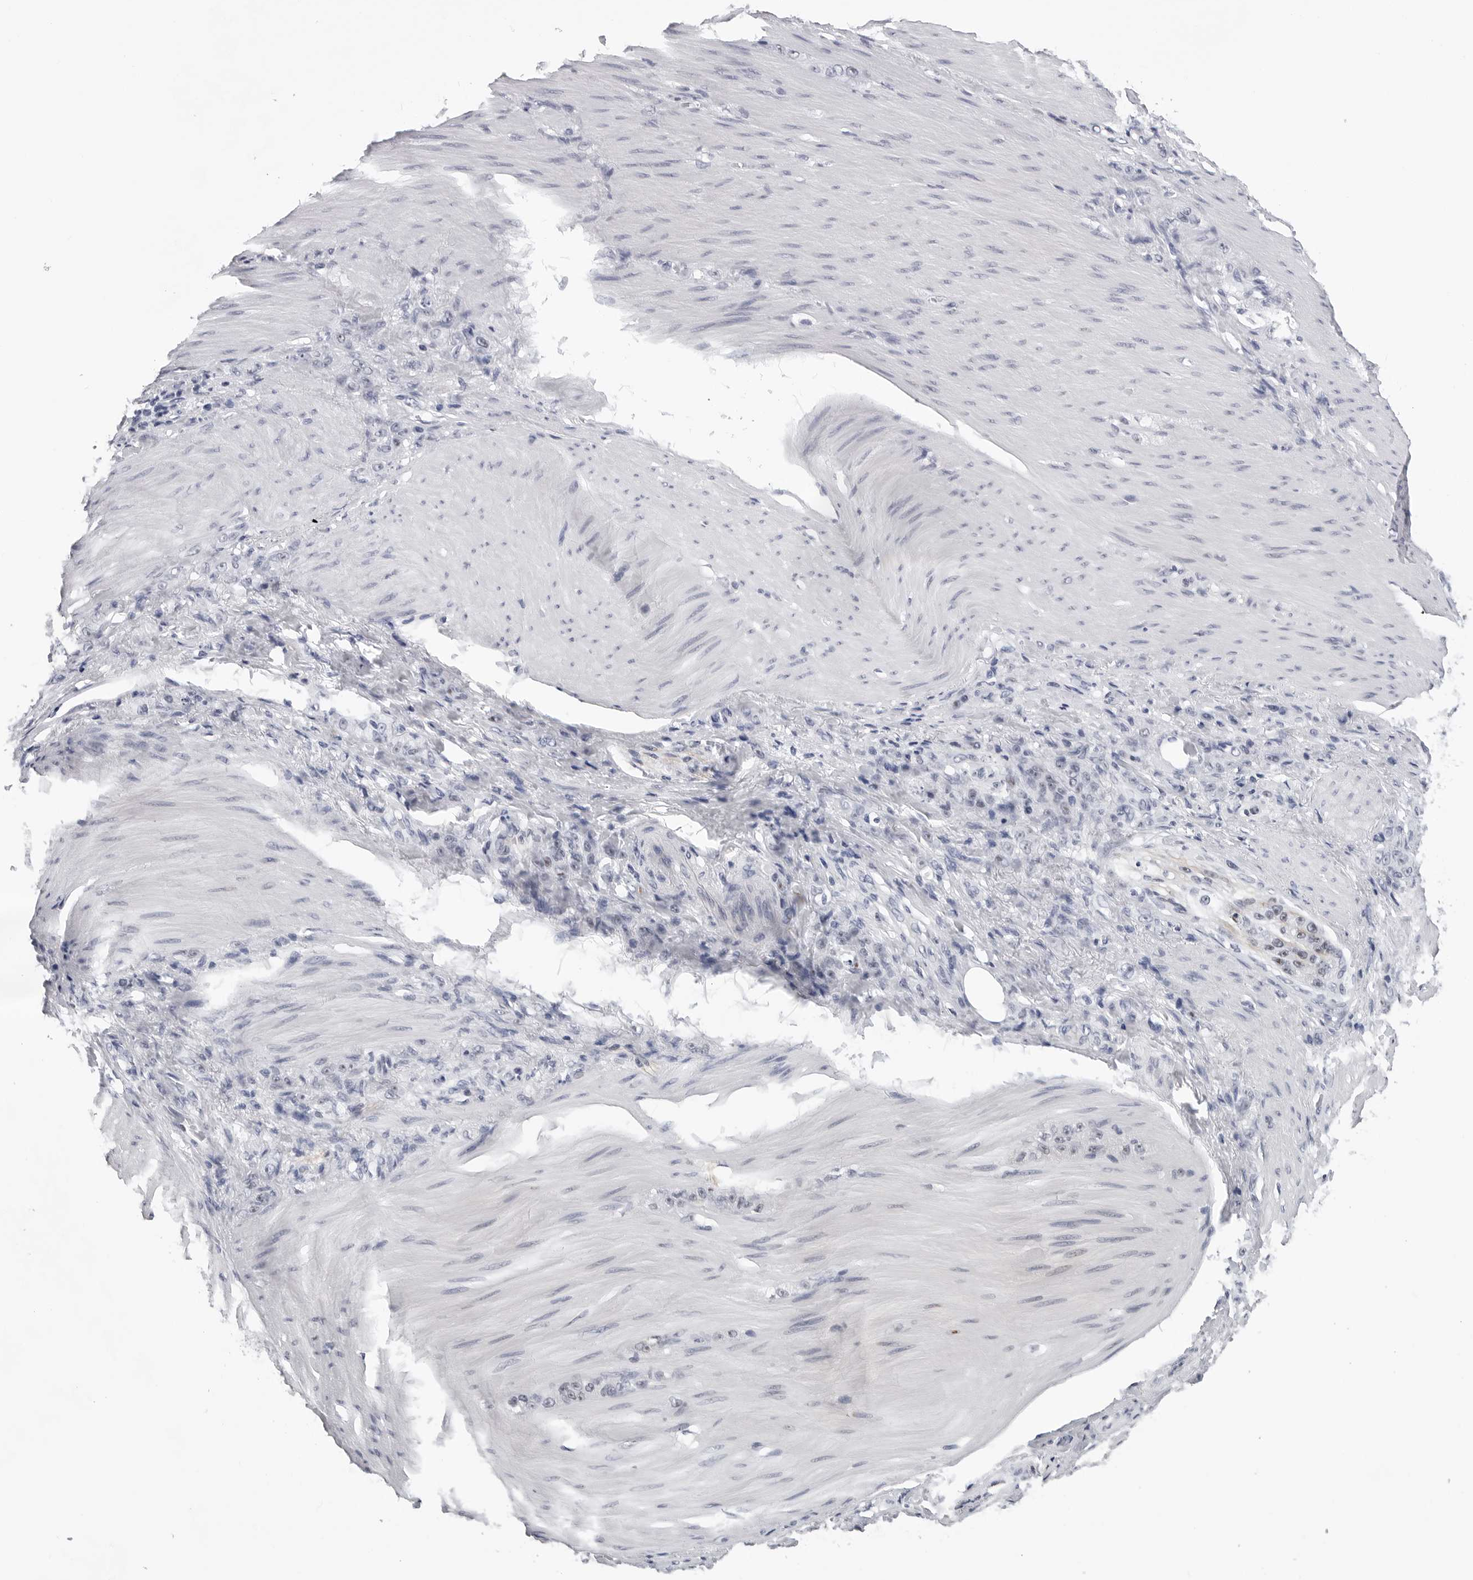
{"staining": {"intensity": "negative", "quantity": "none", "location": "none"}, "tissue": "stomach cancer", "cell_type": "Tumor cells", "image_type": "cancer", "snomed": [{"axis": "morphology", "description": "Normal tissue, NOS"}, {"axis": "morphology", "description": "Adenocarcinoma, NOS"}, {"axis": "topography", "description": "Stomach"}], "caption": "DAB (3,3'-diaminobenzidine) immunohistochemical staining of human stomach cancer (adenocarcinoma) reveals no significant positivity in tumor cells.", "gene": "GNL2", "patient": {"sex": "male", "age": 82}}